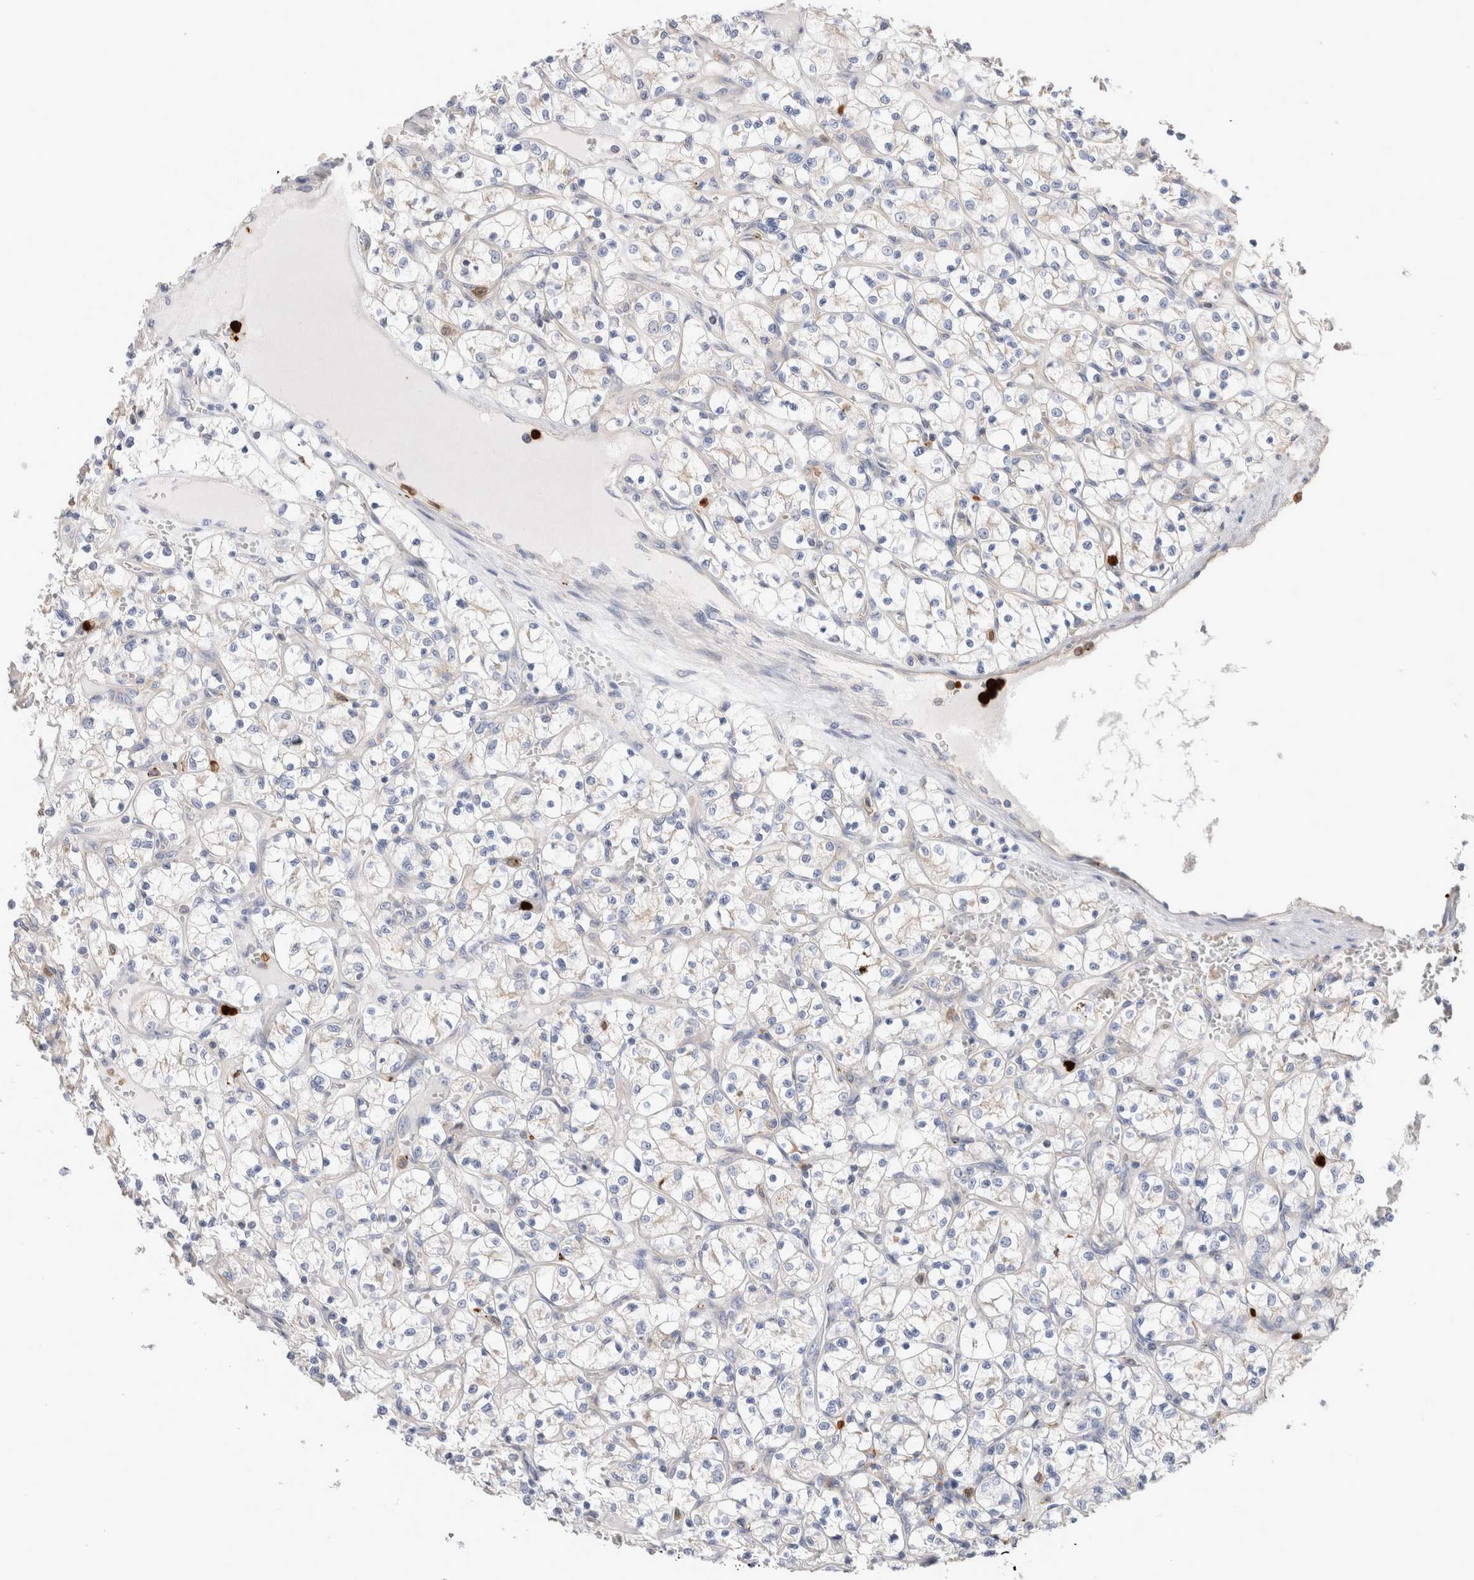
{"staining": {"intensity": "negative", "quantity": "none", "location": "none"}, "tissue": "renal cancer", "cell_type": "Tumor cells", "image_type": "cancer", "snomed": [{"axis": "morphology", "description": "Adenocarcinoma, NOS"}, {"axis": "topography", "description": "Kidney"}], "caption": "A high-resolution micrograph shows immunohistochemistry (IHC) staining of adenocarcinoma (renal), which demonstrates no significant expression in tumor cells.", "gene": "NXT2", "patient": {"sex": "female", "age": 69}}